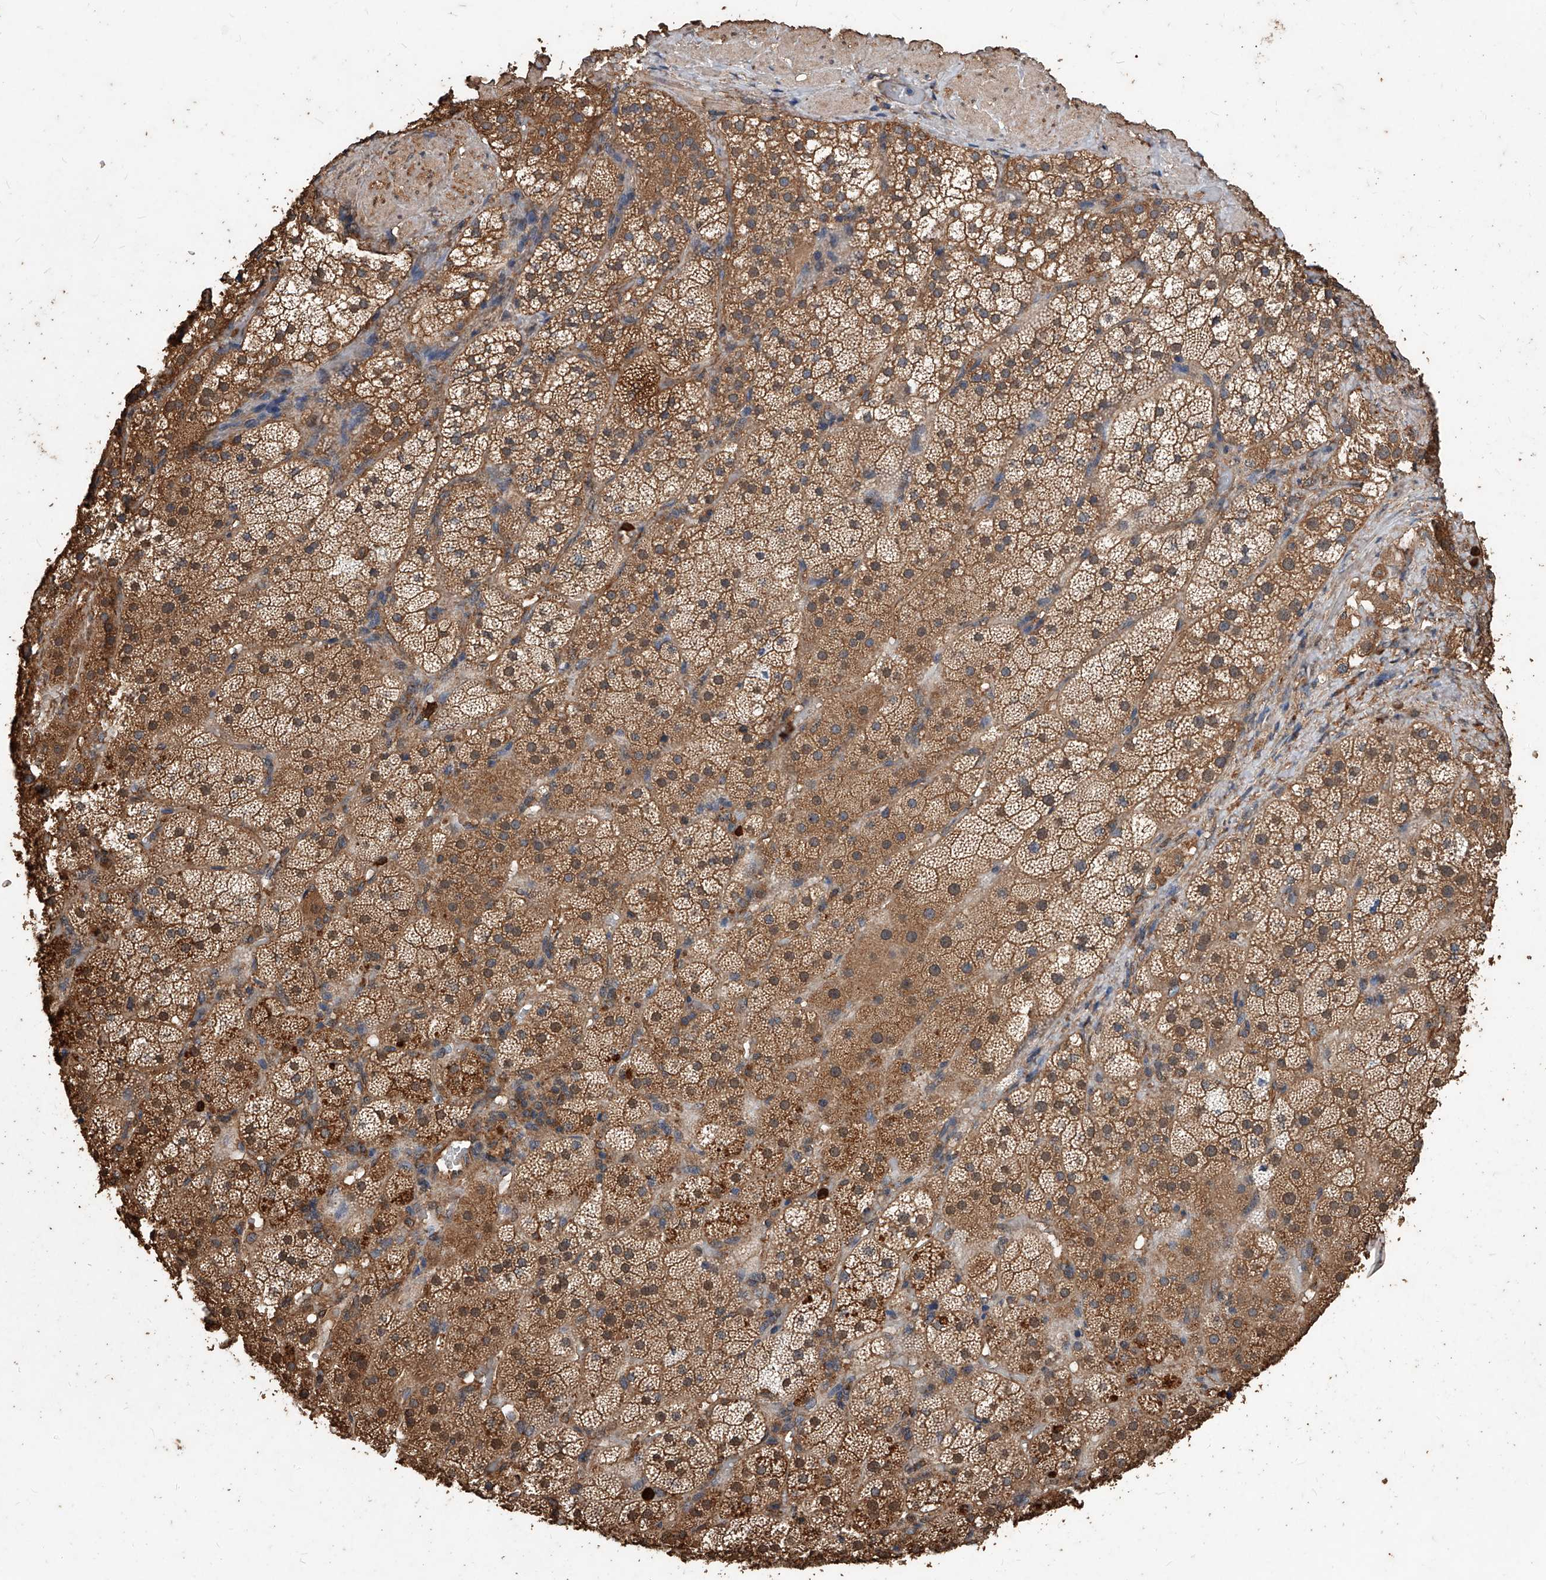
{"staining": {"intensity": "moderate", "quantity": ">75%", "location": "cytoplasmic/membranous"}, "tissue": "adrenal gland", "cell_type": "Glandular cells", "image_type": "normal", "snomed": [{"axis": "morphology", "description": "Normal tissue, NOS"}, {"axis": "topography", "description": "Adrenal gland"}], "caption": "High-magnification brightfield microscopy of normal adrenal gland stained with DAB (brown) and counterstained with hematoxylin (blue). glandular cells exhibit moderate cytoplasmic/membranous positivity is appreciated in approximately>75% of cells. The protein is shown in brown color, while the nuclei are stained blue.", "gene": "UCP2", "patient": {"sex": "male", "age": 57}}